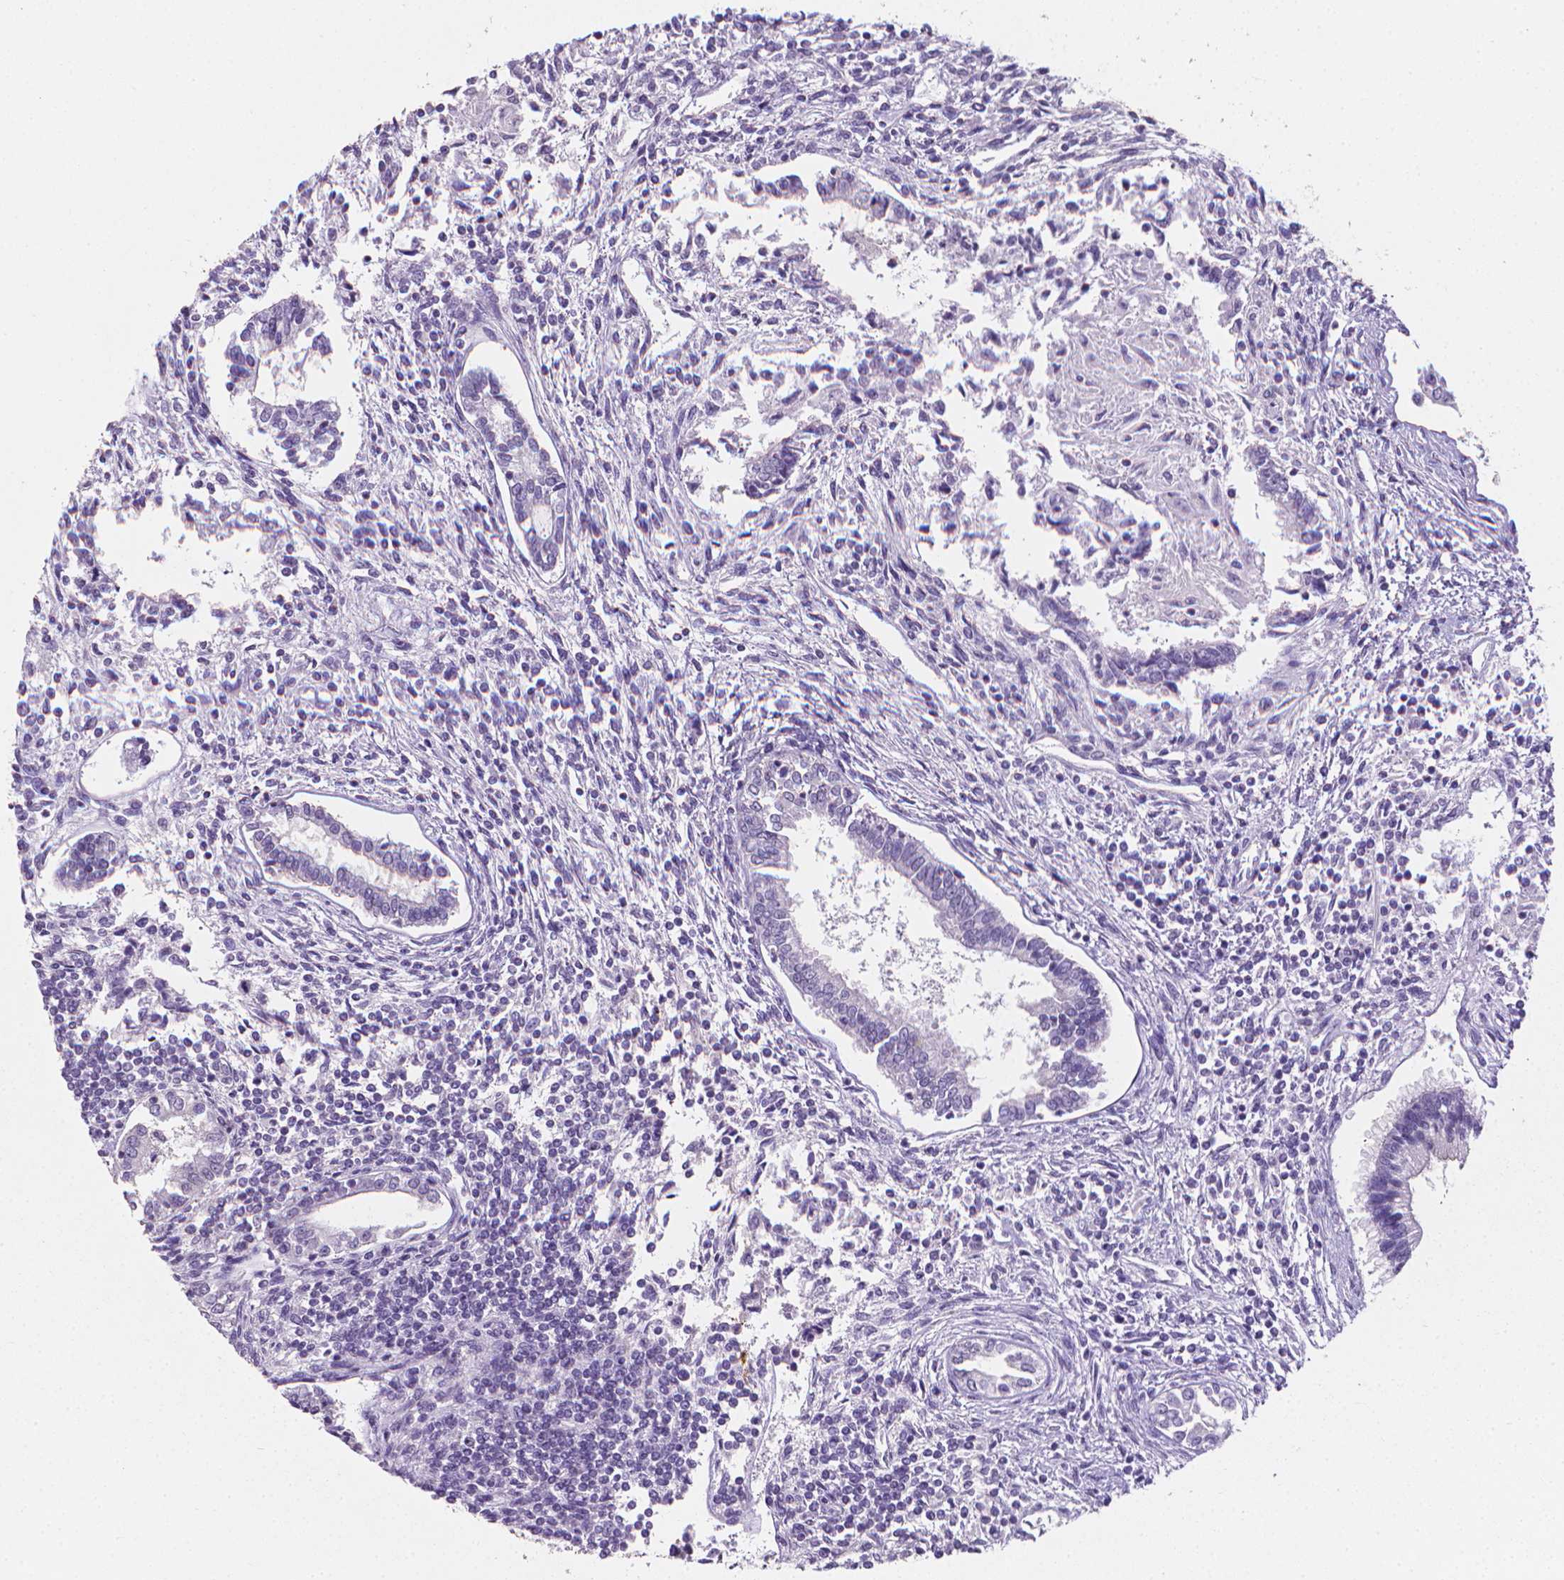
{"staining": {"intensity": "negative", "quantity": "none", "location": "none"}, "tissue": "testis cancer", "cell_type": "Tumor cells", "image_type": "cancer", "snomed": [{"axis": "morphology", "description": "Carcinoma, Embryonal, NOS"}, {"axis": "topography", "description": "Testis"}], "caption": "Immunohistochemistry (IHC) histopathology image of testis embryonal carcinoma stained for a protein (brown), which reveals no positivity in tumor cells.", "gene": "XPNPEP2", "patient": {"sex": "male", "age": 37}}